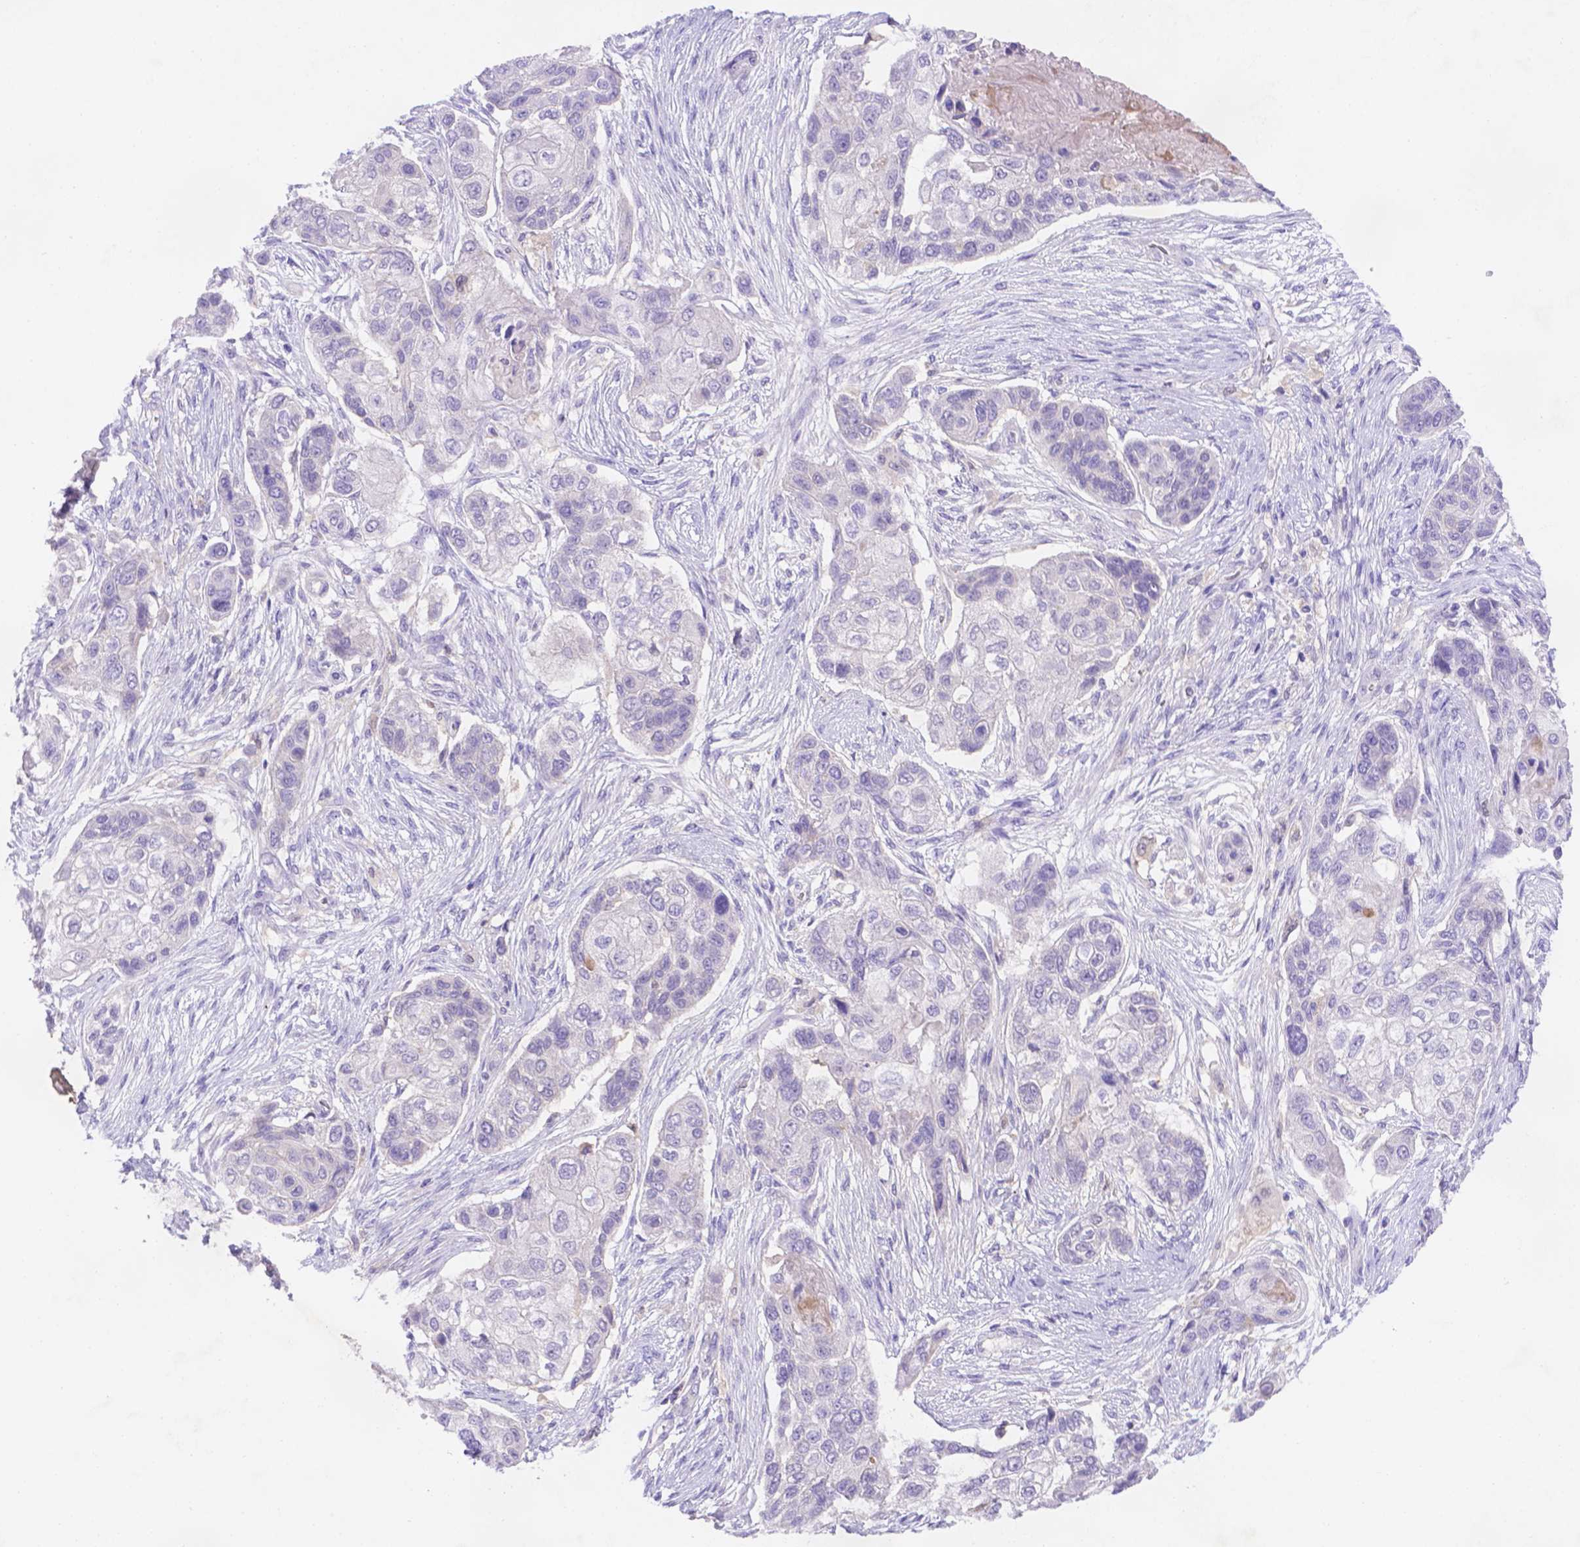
{"staining": {"intensity": "negative", "quantity": "none", "location": "none"}, "tissue": "lung cancer", "cell_type": "Tumor cells", "image_type": "cancer", "snomed": [{"axis": "morphology", "description": "Squamous cell carcinoma, NOS"}, {"axis": "topography", "description": "Lung"}], "caption": "DAB immunohistochemical staining of human lung cancer exhibits no significant positivity in tumor cells.", "gene": "FGD2", "patient": {"sex": "male", "age": 69}}